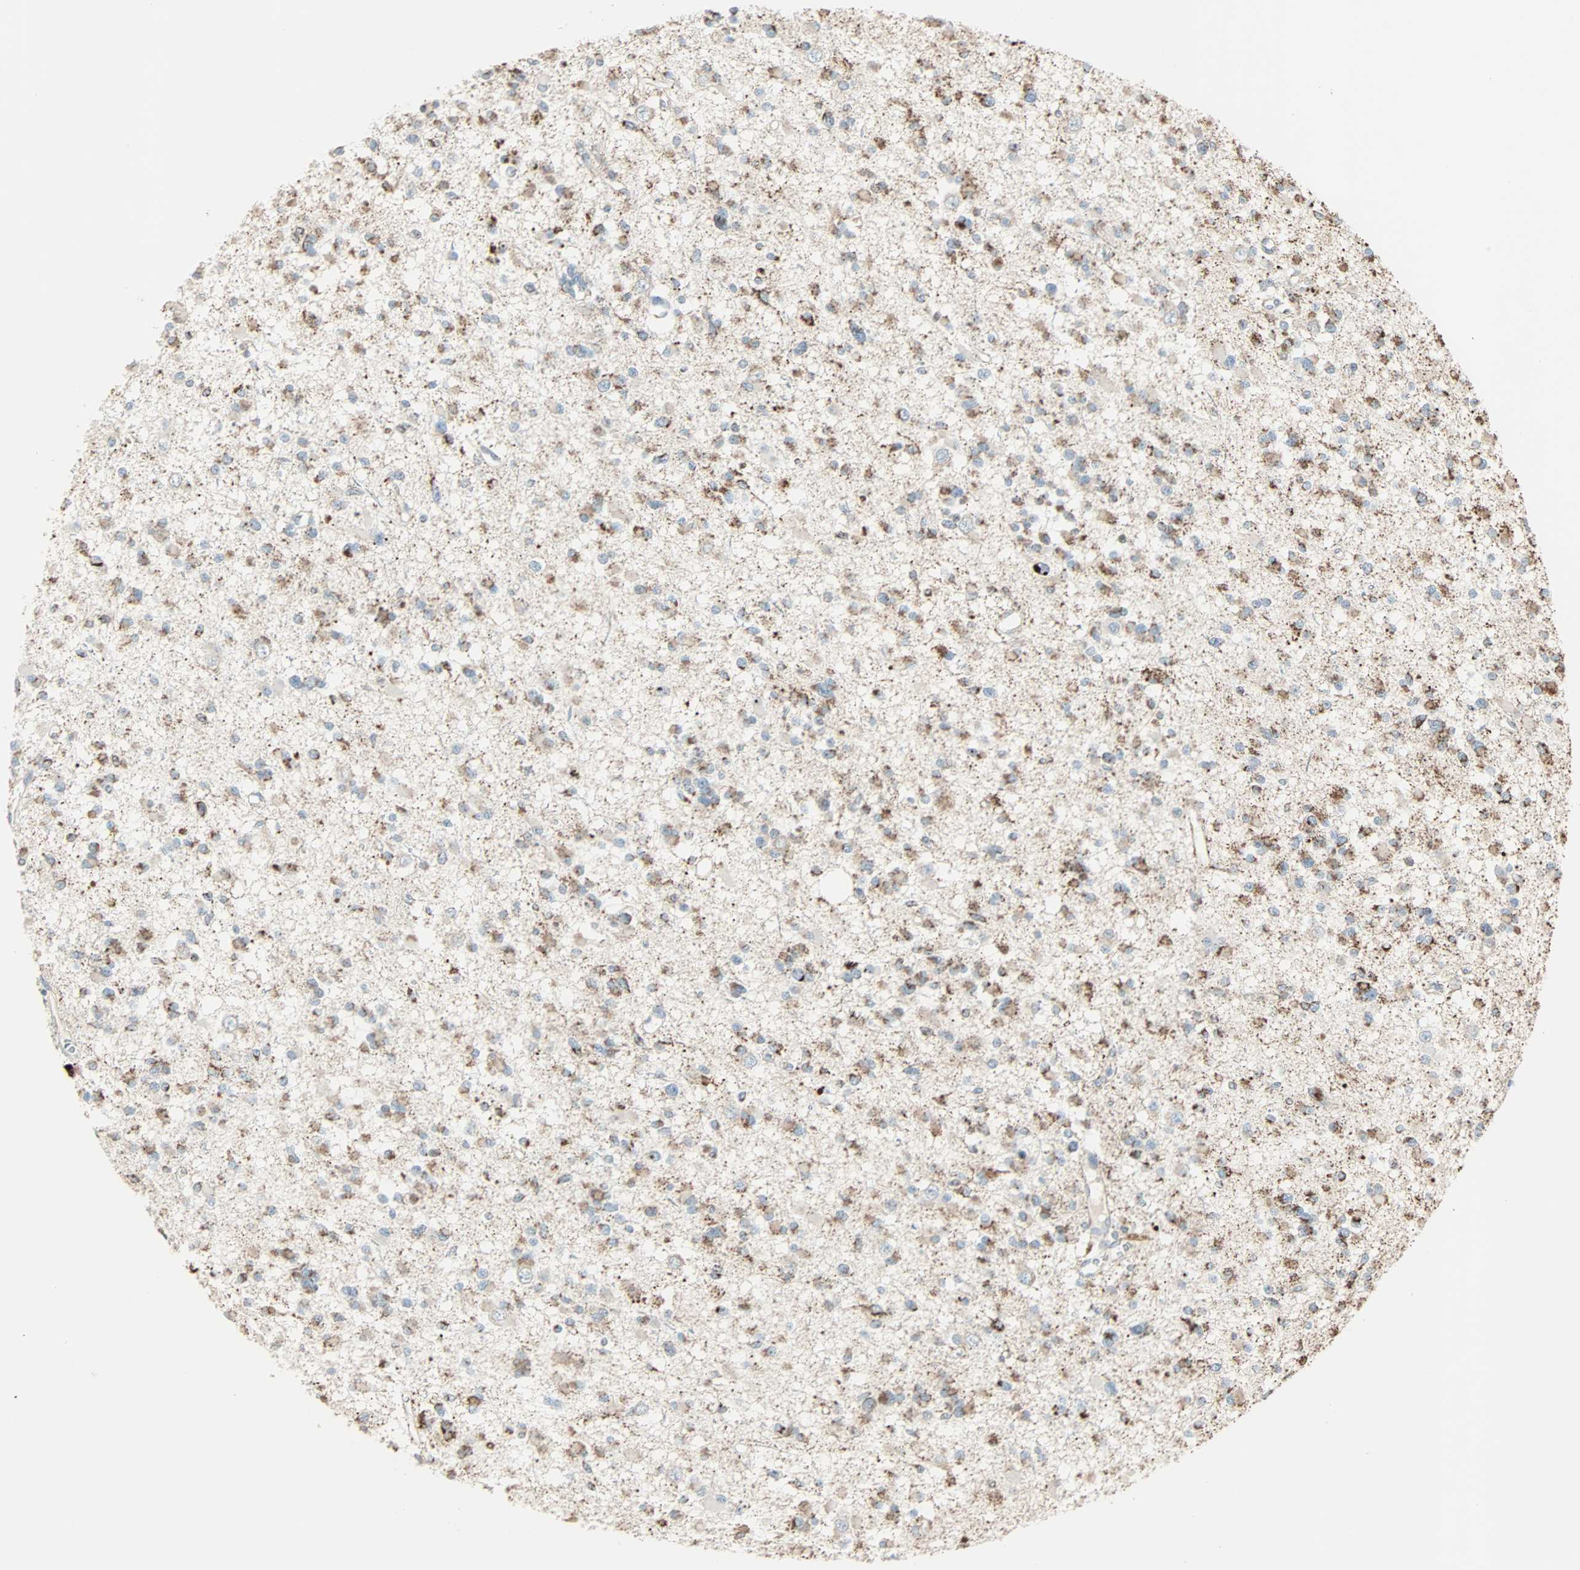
{"staining": {"intensity": "moderate", "quantity": ">75%", "location": "cytoplasmic/membranous"}, "tissue": "glioma", "cell_type": "Tumor cells", "image_type": "cancer", "snomed": [{"axis": "morphology", "description": "Glioma, malignant, Low grade"}, {"axis": "topography", "description": "Brain"}], "caption": "The micrograph displays staining of malignant glioma (low-grade), revealing moderate cytoplasmic/membranous protein staining (brown color) within tumor cells.", "gene": "IDH2", "patient": {"sex": "female", "age": 22}}